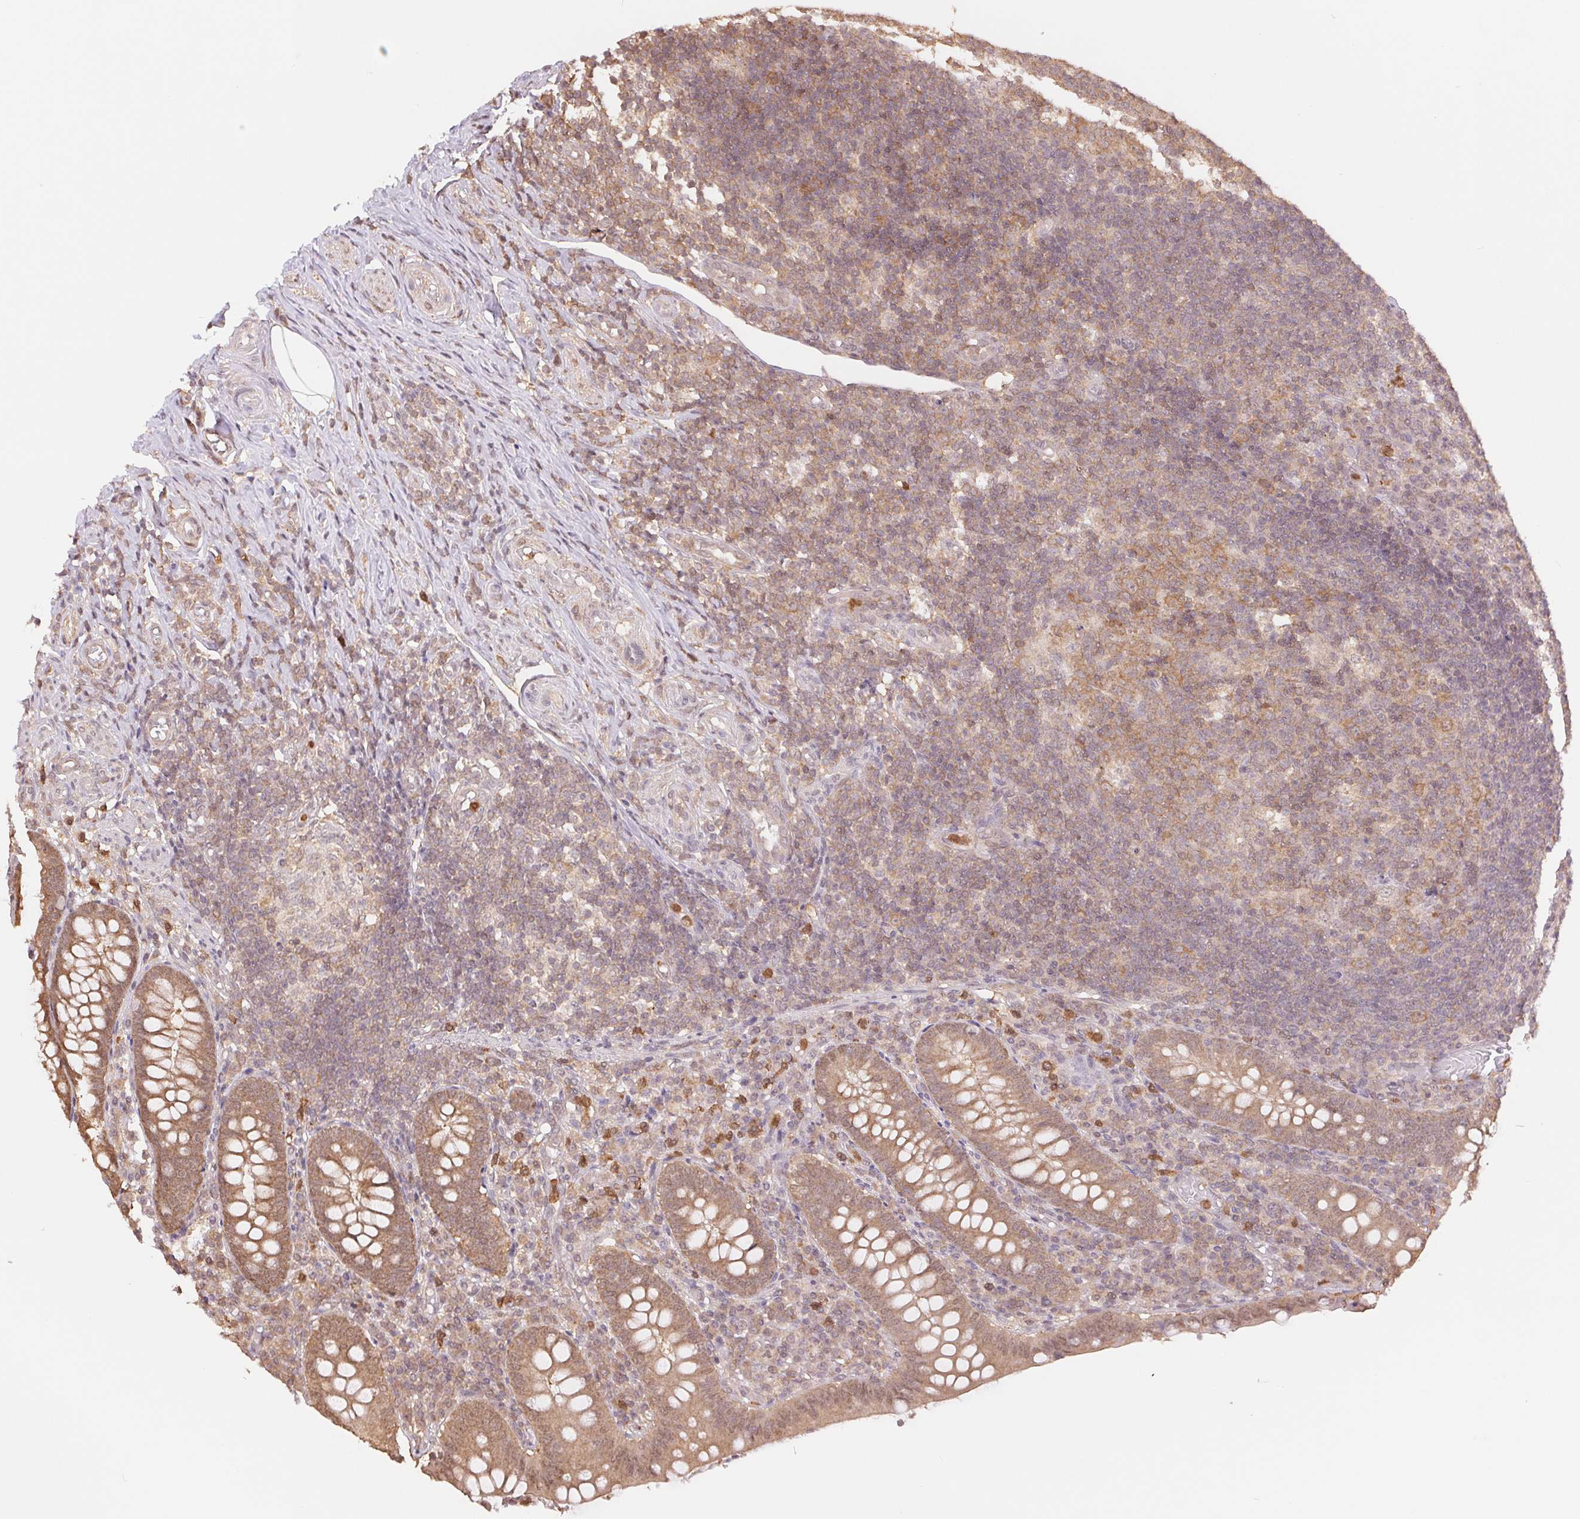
{"staining": {"intensity": "moderate", "quantity": ">75%", "location": "cytoplasmic/membranous"}, "tissue": "appendix", "cell_type": "Glandular cells", "image_type": "normal", "snomed": [{"axis": "morphology", "description": "Normal tissue, NOS"}, {"axis": "topography", "description": "Appendix"}], "caption": "This is a histology image of IHC staining of normal appendix, which shows moderate positivity in the cytoplasmic/membranous of glandular cells.", "gene": "CDC123", "patient": {"sex": "male", "age": 18}}